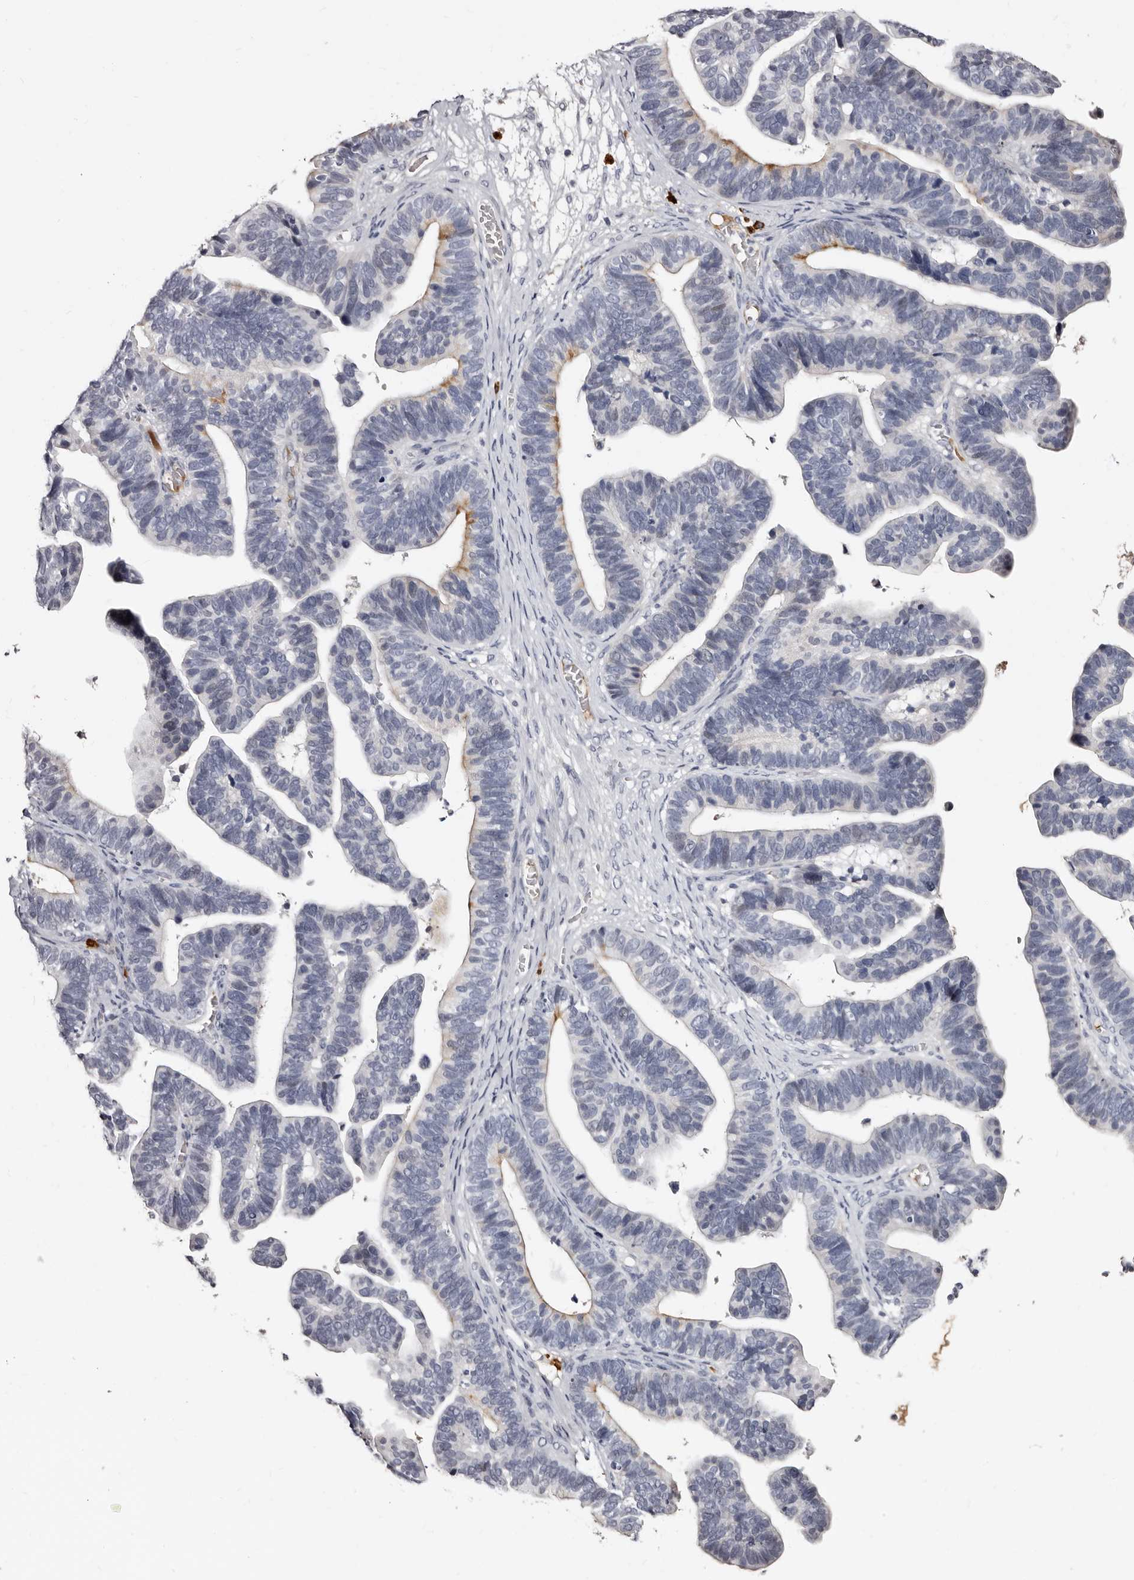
{"staining": {"intensity": "moderate", "quantity": "<25%", "location": "cytoplasmic/membranous"}, "tissue": "ovarian cancer", "cell_type": "Tumor cells", "image_type": "cancer", "snomed": [{"axis": "morphology", "description": "Cystadenocarcinoma, serous, NOS"}, {"axis": "topography", "description": "Ovary"}], "caption": "Protein staining of ovarian serous cystadenocarcinoma tissue shows moderate cytoplasmic/membranous expression in about <25% of tumor cells.", "gene": "TBC1D22B", "patient": {"sex": "female", "age": 56}}